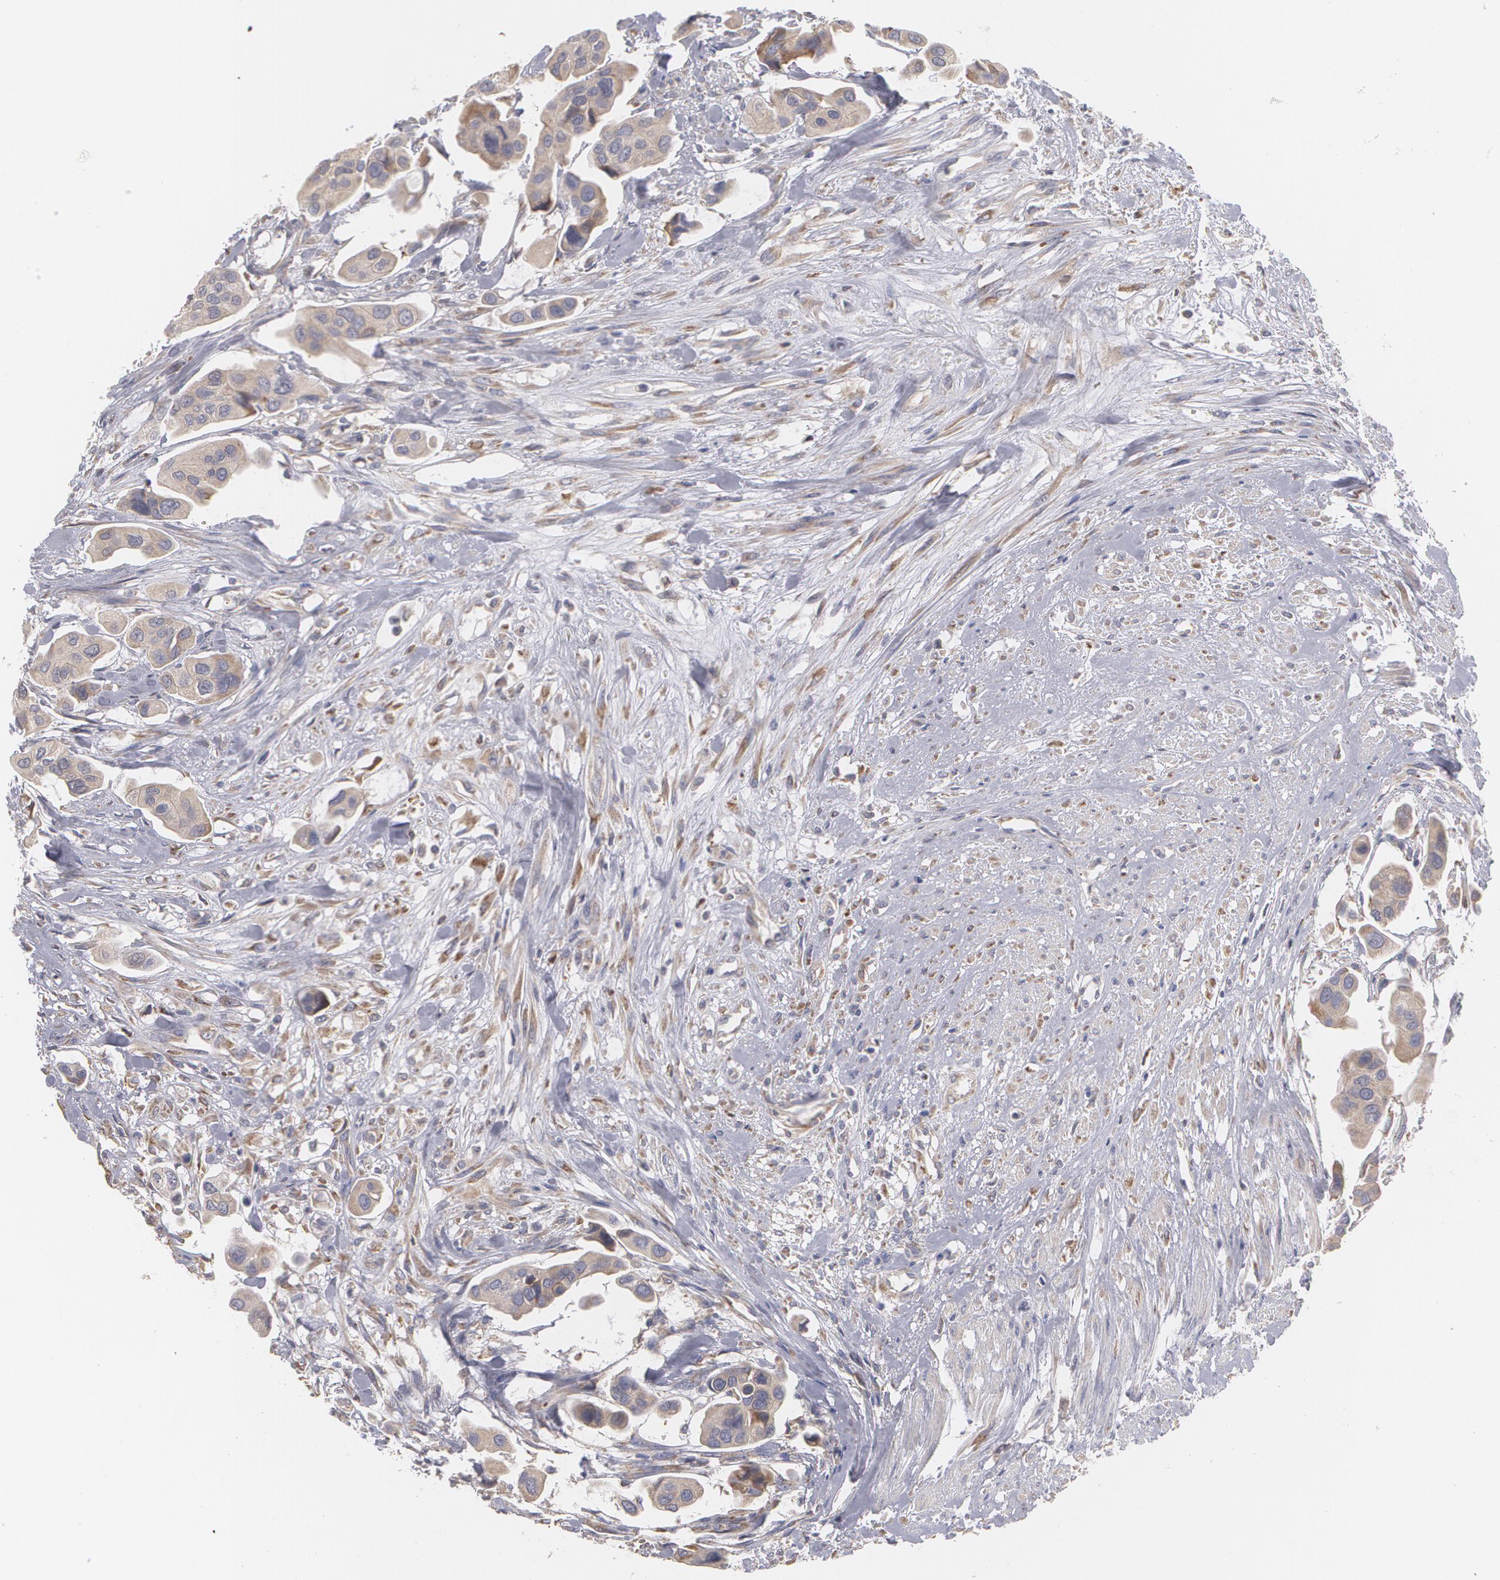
{"staining": {"intensity": "moderate", "quantity": ">75%", "location": "cytoplasmic/membranous"}, "tissue": "urothelial cancer", "cell_type": "Tumor cells", "image_type": "cancer", "snomed": [{"axis": "morphology", "description": "Adenocarcinoma, NOS"}, {"axis": "topography", "description": "Urinary bladder"}], "caption": "The immunohistochemical stain highlights moderate cytoplasmic/membranous positivity in tumor cells of adenocarcinoma tissue.", "gene": "MTHFD1", "patient": {"sex": "male", "age": 61}}